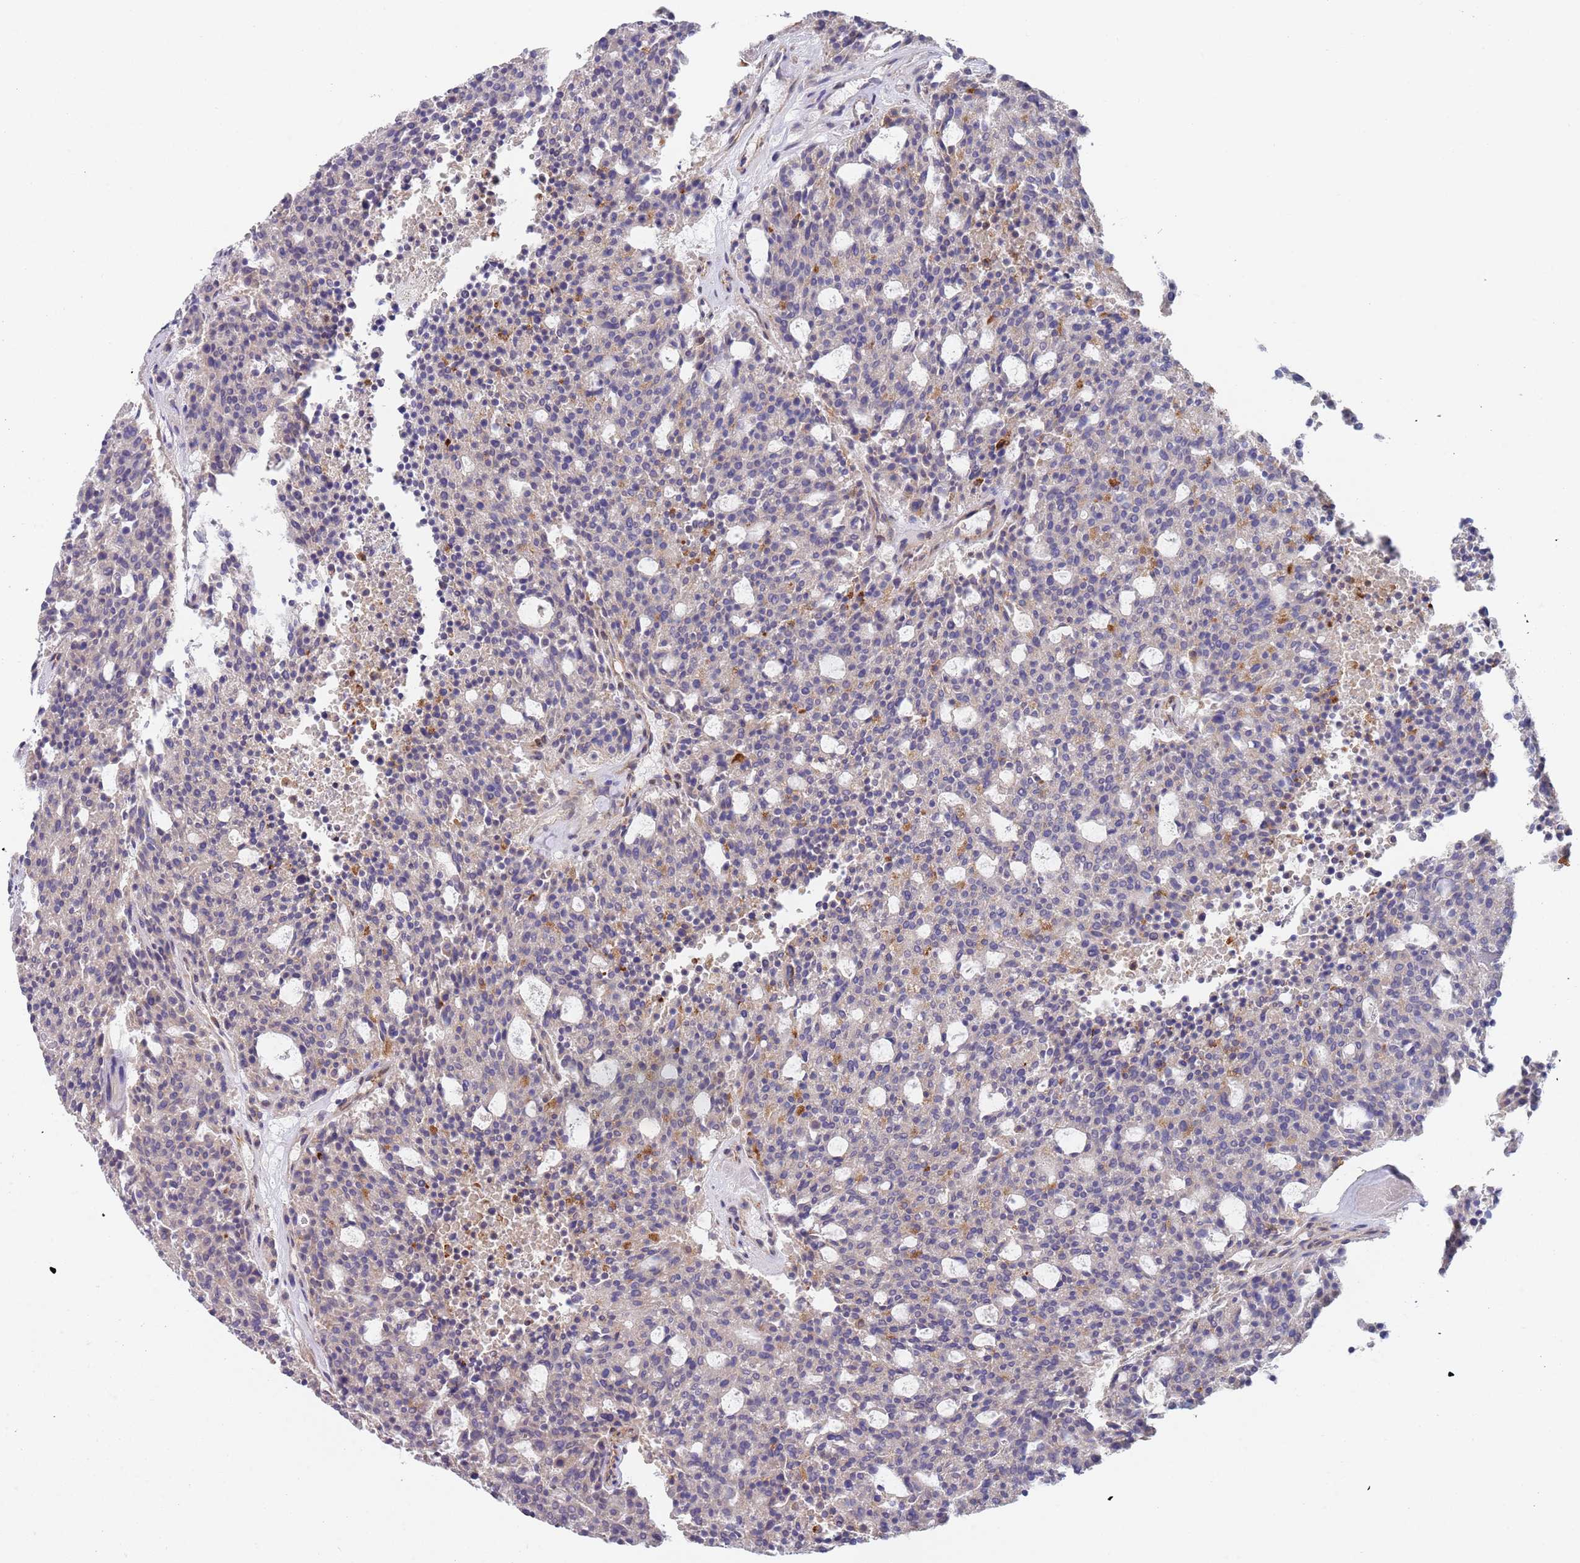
{"staining": {"intensity": "negative", "quantity": "none", "location": "none"}, "tissue": "carcinoid", "cell_type": "Tumor cells", "image_type": "cancer", "snomed": [{"axis": "morphology", "description": "Carcinoid, malignant, NOS"}, {"axis": "topography", "description": "Pancreas"}], "caption": "DAB (3,3'-diaminobenzidine) immunohistochemical staining of carcinoid displays no significant positivity in tumor cells. (IHC, brightfield microscopy, high magnification).", "gene": "B4GALT4", "patient": {"sex": "female", "age": 54}}